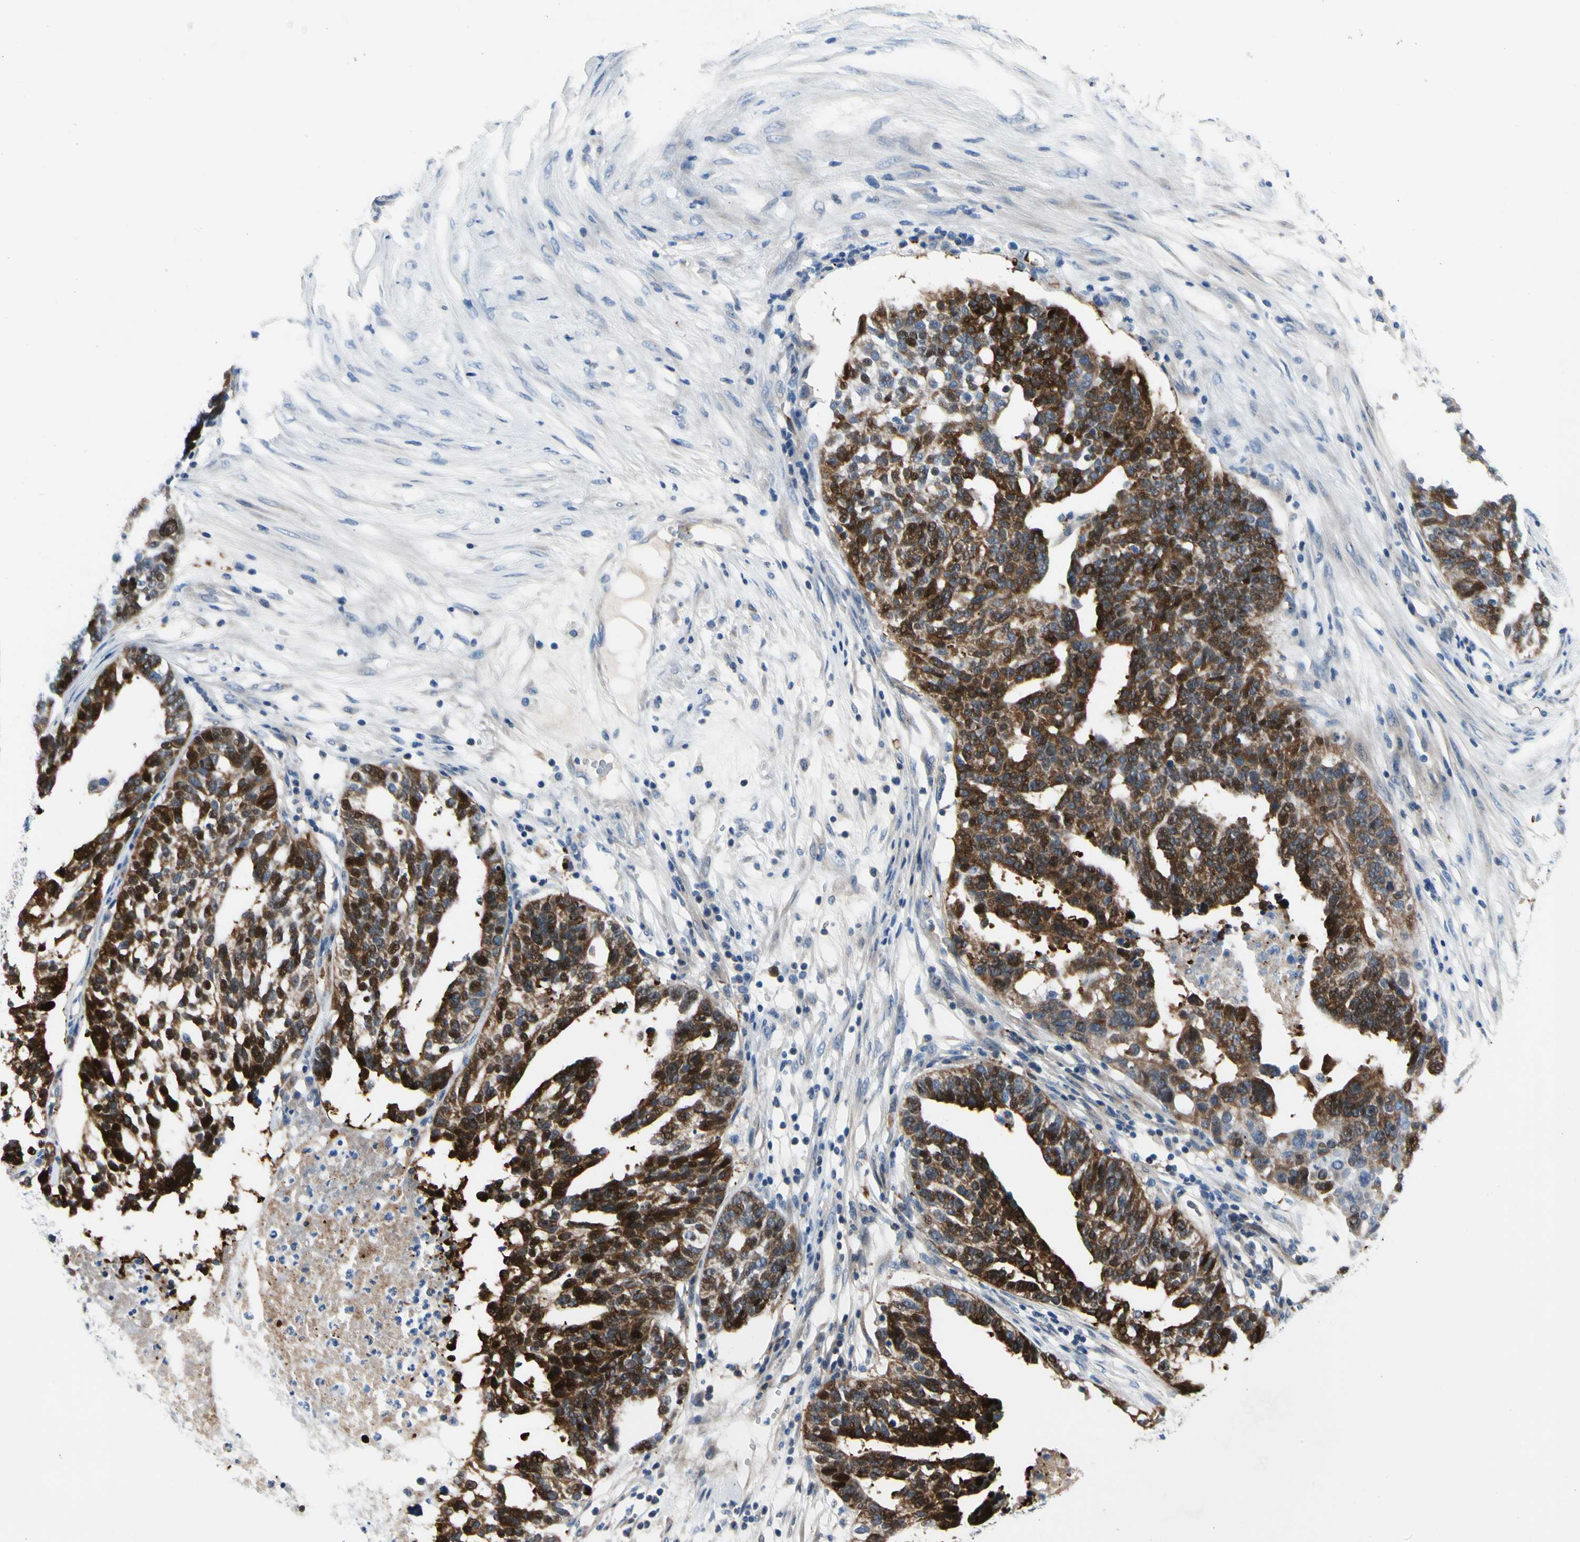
{"staining": {"intensity": "strong", "quantity": ">75%", "location": "cytoplasmic/membranous,nuclear"}, "tissue": "ovarian cancer", "cell_type": "Tumor cells", "image_type": "cancer", "snomed": [{"axis": "morphology", "description": "Cystadenocarcinoma, serous, NOS"}, {"axis": "topography", "description": "Ovary"}], "caption": "The photomicrograph displays a brown stain indicating the presence of a protein in the cytoplasmic/membranous and nuclear of tumor cells in serous cystadenocarcinoma (ovarian). The staining is performed using DAB (3,3'-diaminobenzidine) brown chromogen to label protein expression. The nuclei are counter-stained blue using hematoxylin.", "gene": "HMGCR", "patient": {"sex": "female", "age": 59}}